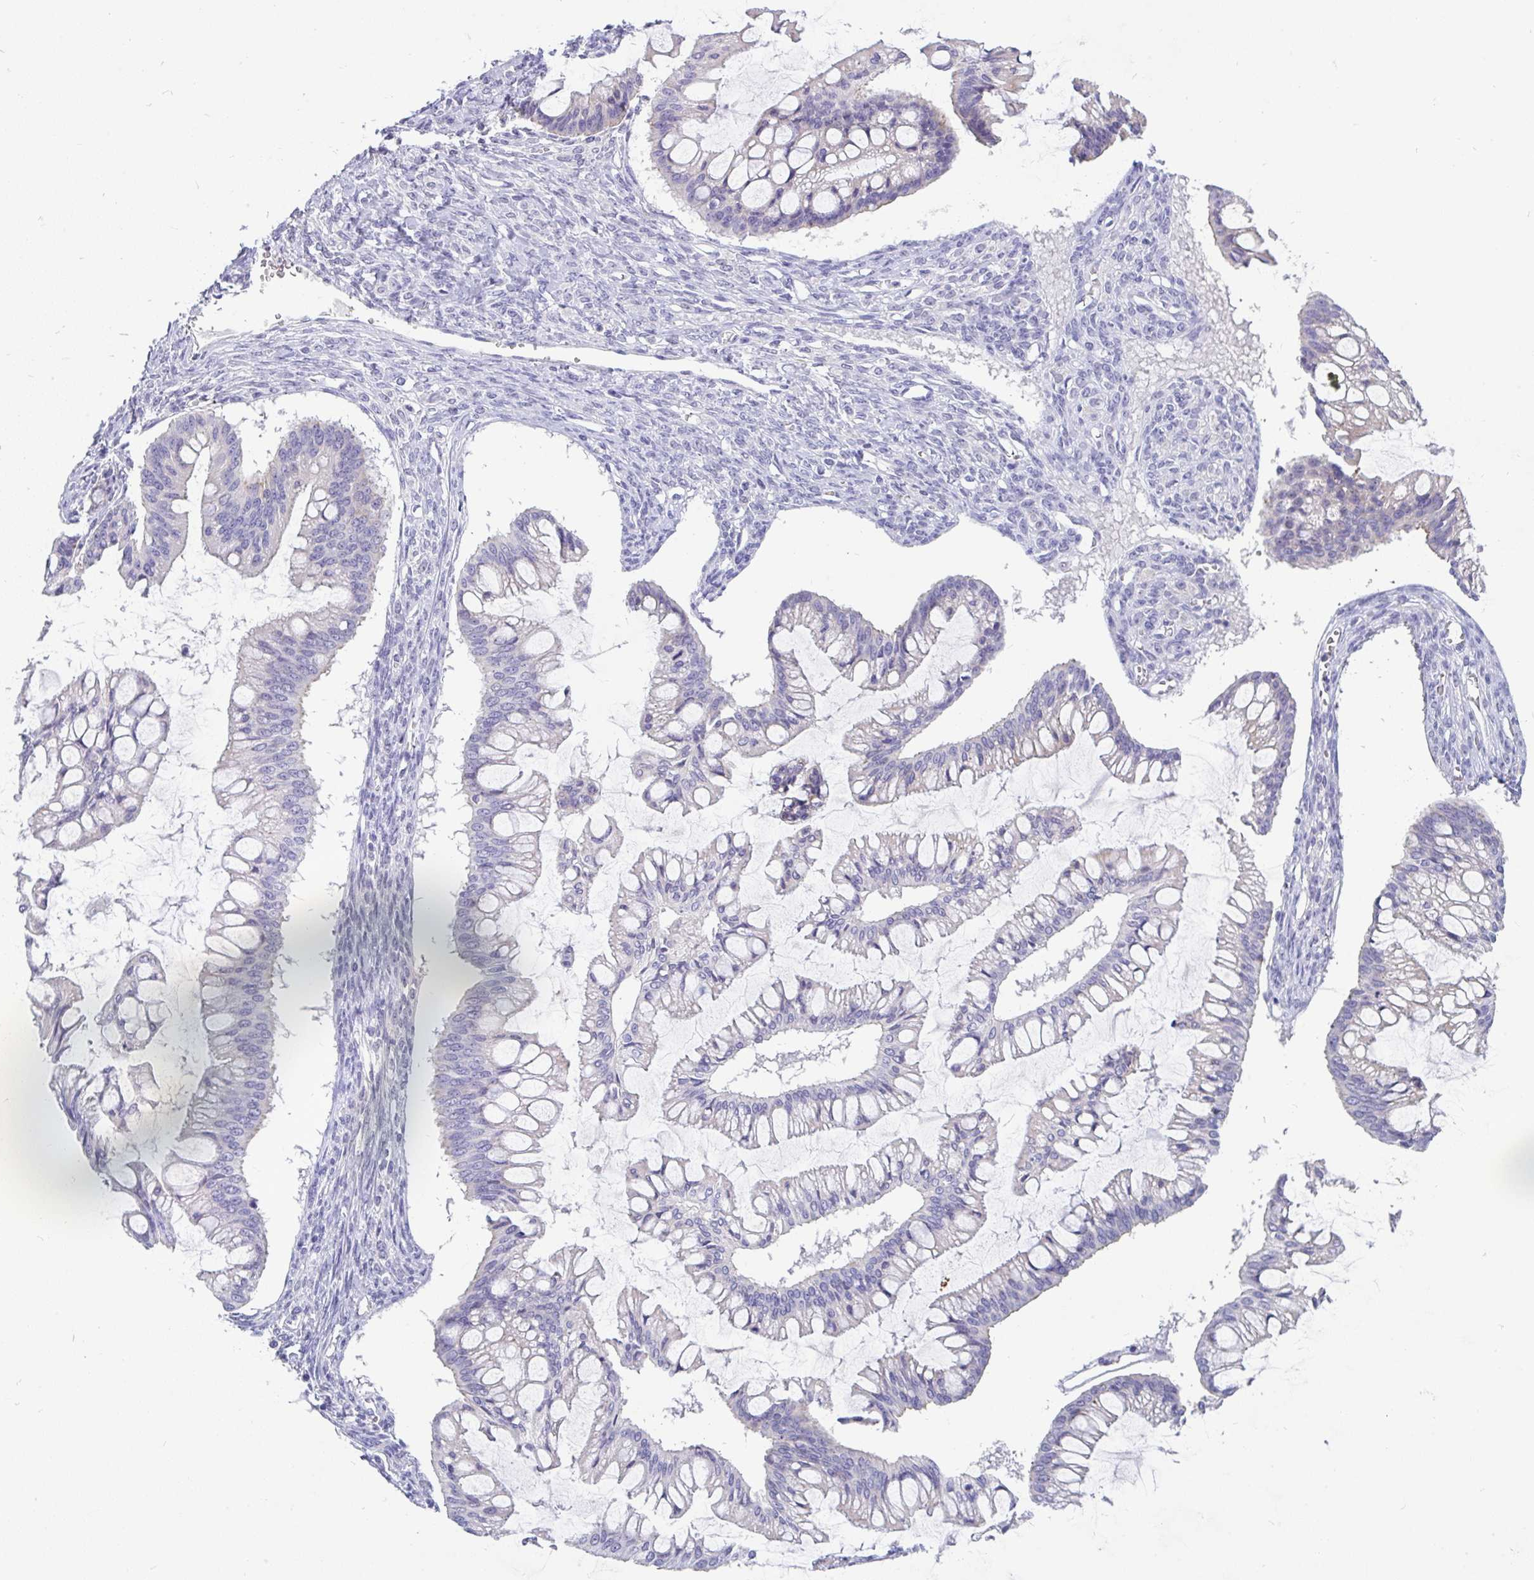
{"staining": {"intensity": "negative", "quantity": "none", "location": "none"}, "tissue": "ovarian cancer", "cell_type": "Tumor cells", "image_type": "cancer", "snomed": [{"axis": "morphology", "description": "Cystadenocarcinoma, mucinous, NOS"}, {"axis": "topography", "description": "Ovary"}], "caption": "An immunohistochemistry (IHC) photomicrograph of ovarian cancer is shown. There is no staining in tumor cells of ovarian cancer. The staining is performed using DAB (3,3'-diaminobenzidine) brown chromogen with nuclei counter-stained in using hematoxylin.", "gene": "INTS5", "patient": {"sex": "female", "age": 73}}